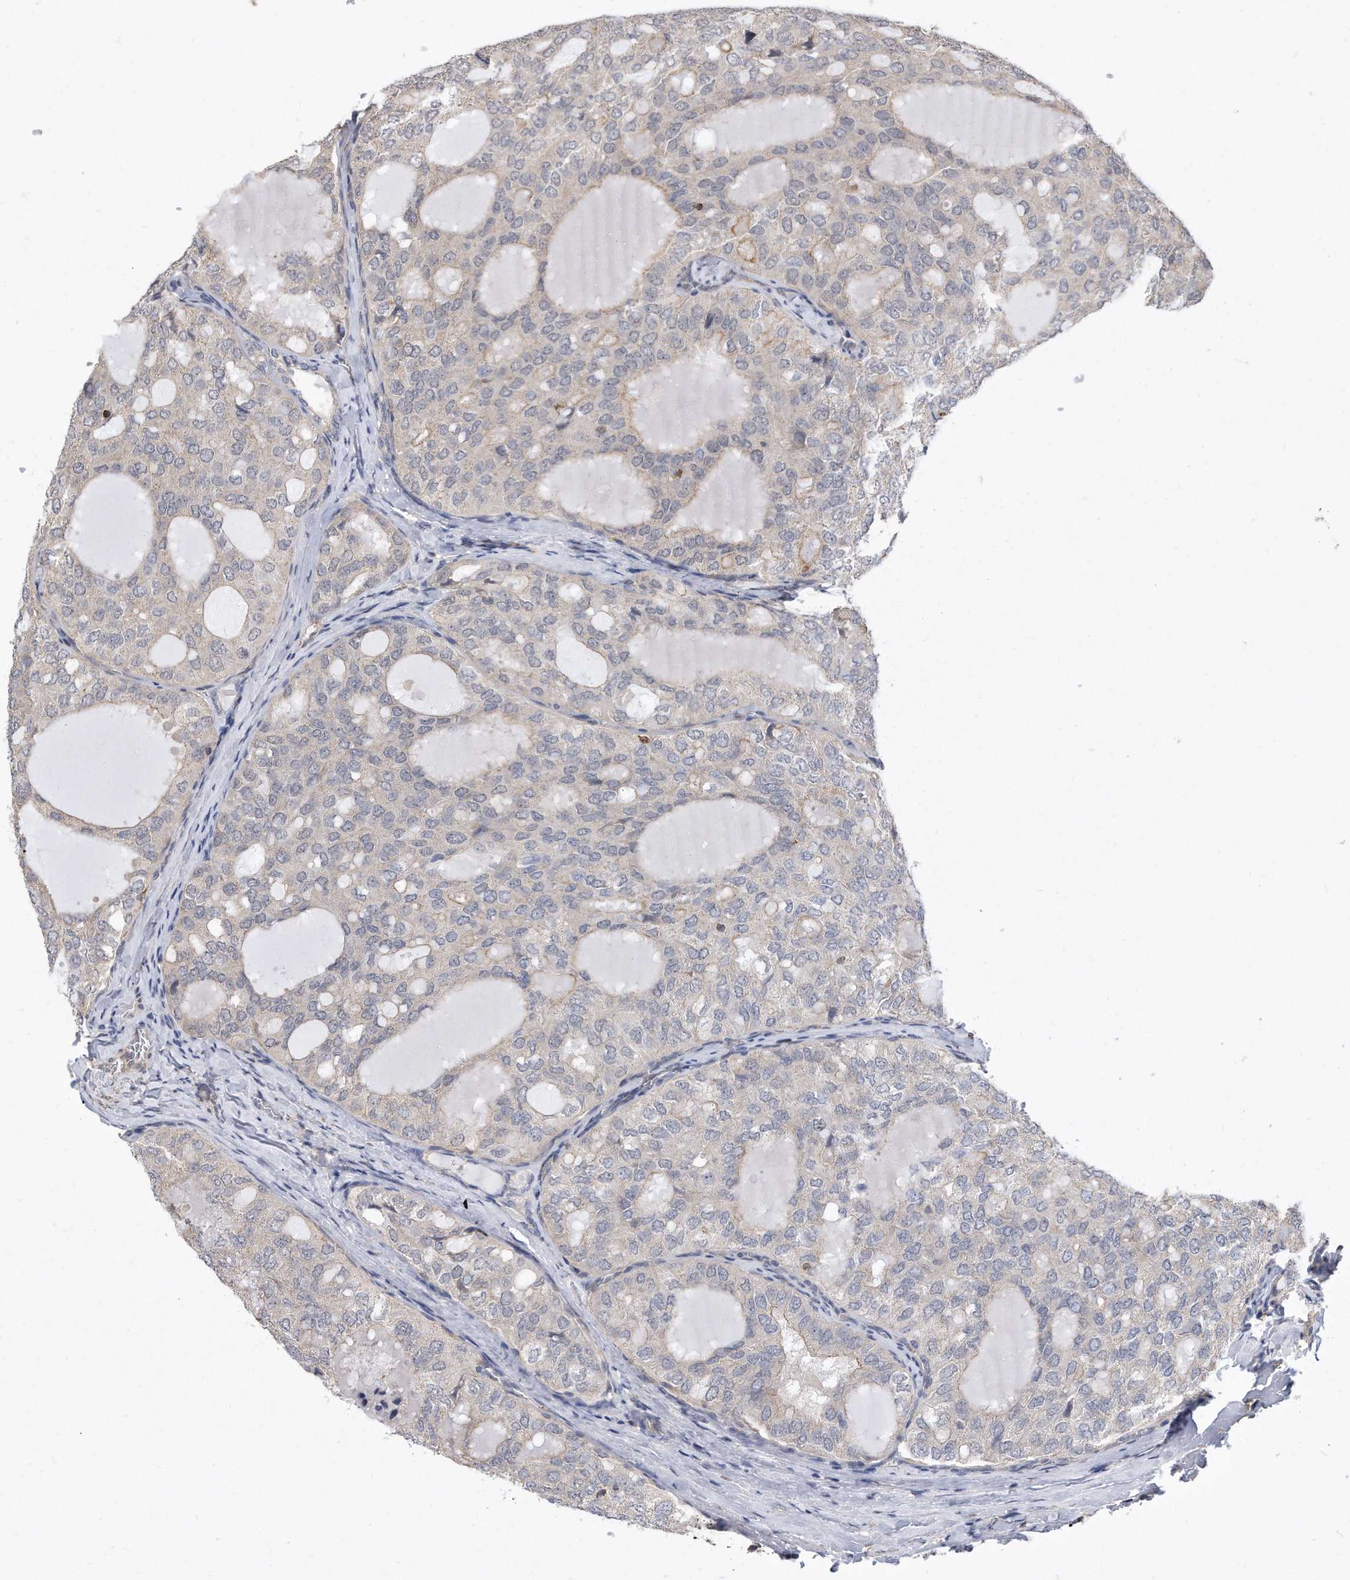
{"staining": {"intensity": "weak", "quantity": "<25%", "location": "cytoplasmic/membranous"}, "tissue": "thyroid cancer", "cell_type": "Tumor cells", "image_type": "cancer", "snomed": [{"axis": "morphology", "description": "Follicular adenoma carcinoma, NOS"}, {"axis": "topography", "description": "Thyroid gland"}], "caption": "IHC micrograph of neoplastic tissue: thyroid cancer (follicular adenoma carcinoma) stained with DAB (3,3'-diaminobenzidine) demonstrates no significant protein expression in tumor cells. Nuclei are stained in blue.", "gene": "TCP1", "patient": {"sex": "male", "age": 75}}